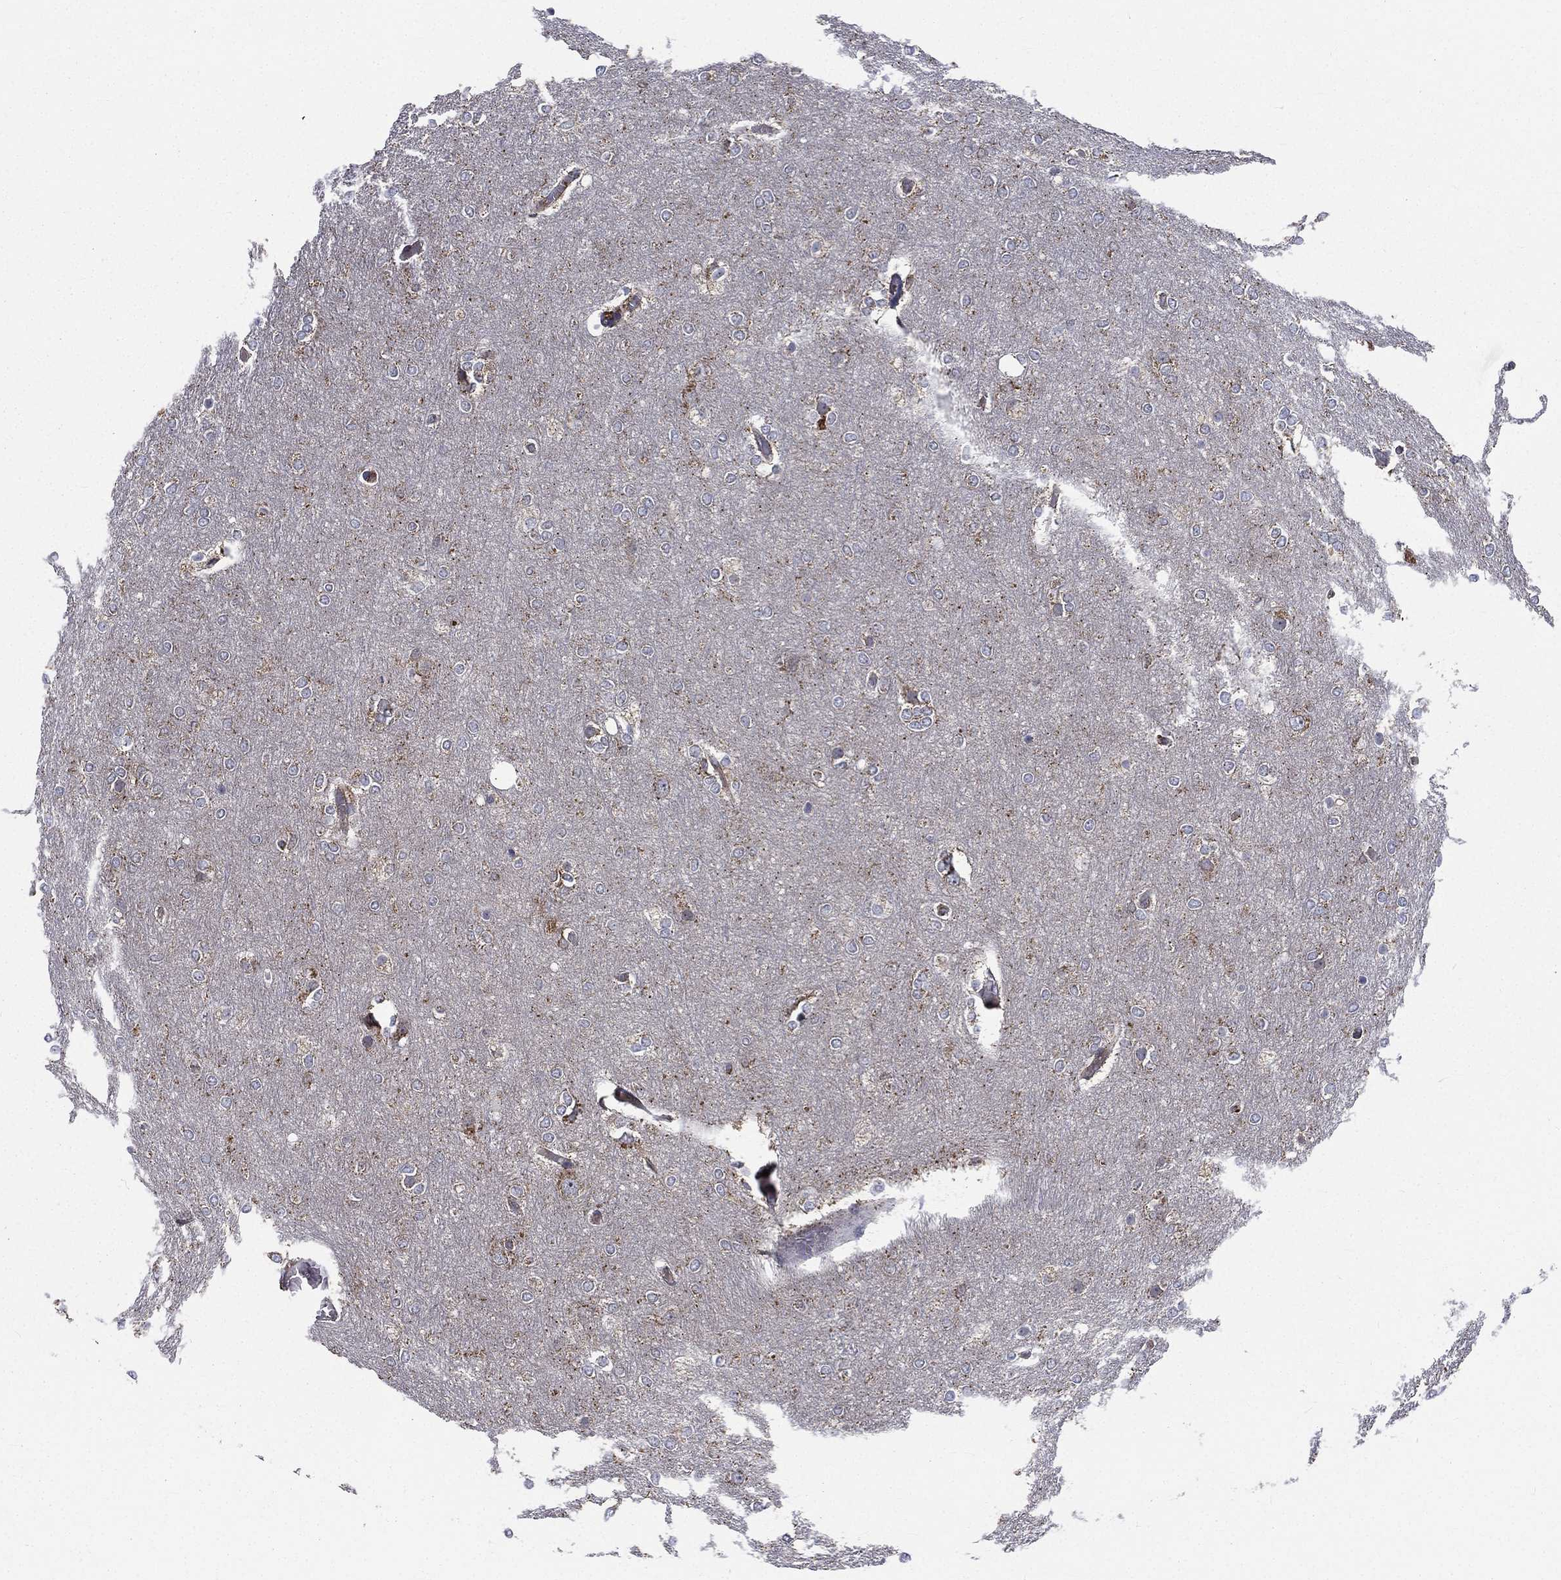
{"staining": {"intensity": "strong", "quantity": "<25%", "location": "cytoplasmic/membranous"}, "tissue": "glioma", "cell_type": "Tumor cells", "image_type": "cancer", "snomed": [{"axis": "morphology", "description": "Glioma, malignant, High grade"}, {"axis": "topography", "description": "Brain"}], "caption": "Immunohistochemical staining of malignant high-grade glioma displays medium levels of strong cytoplasmic/membranous protein staining in approximately <25% of tumor cells.", "gene": "RIN3", "patient": {"sex": "female", "age": 61}}